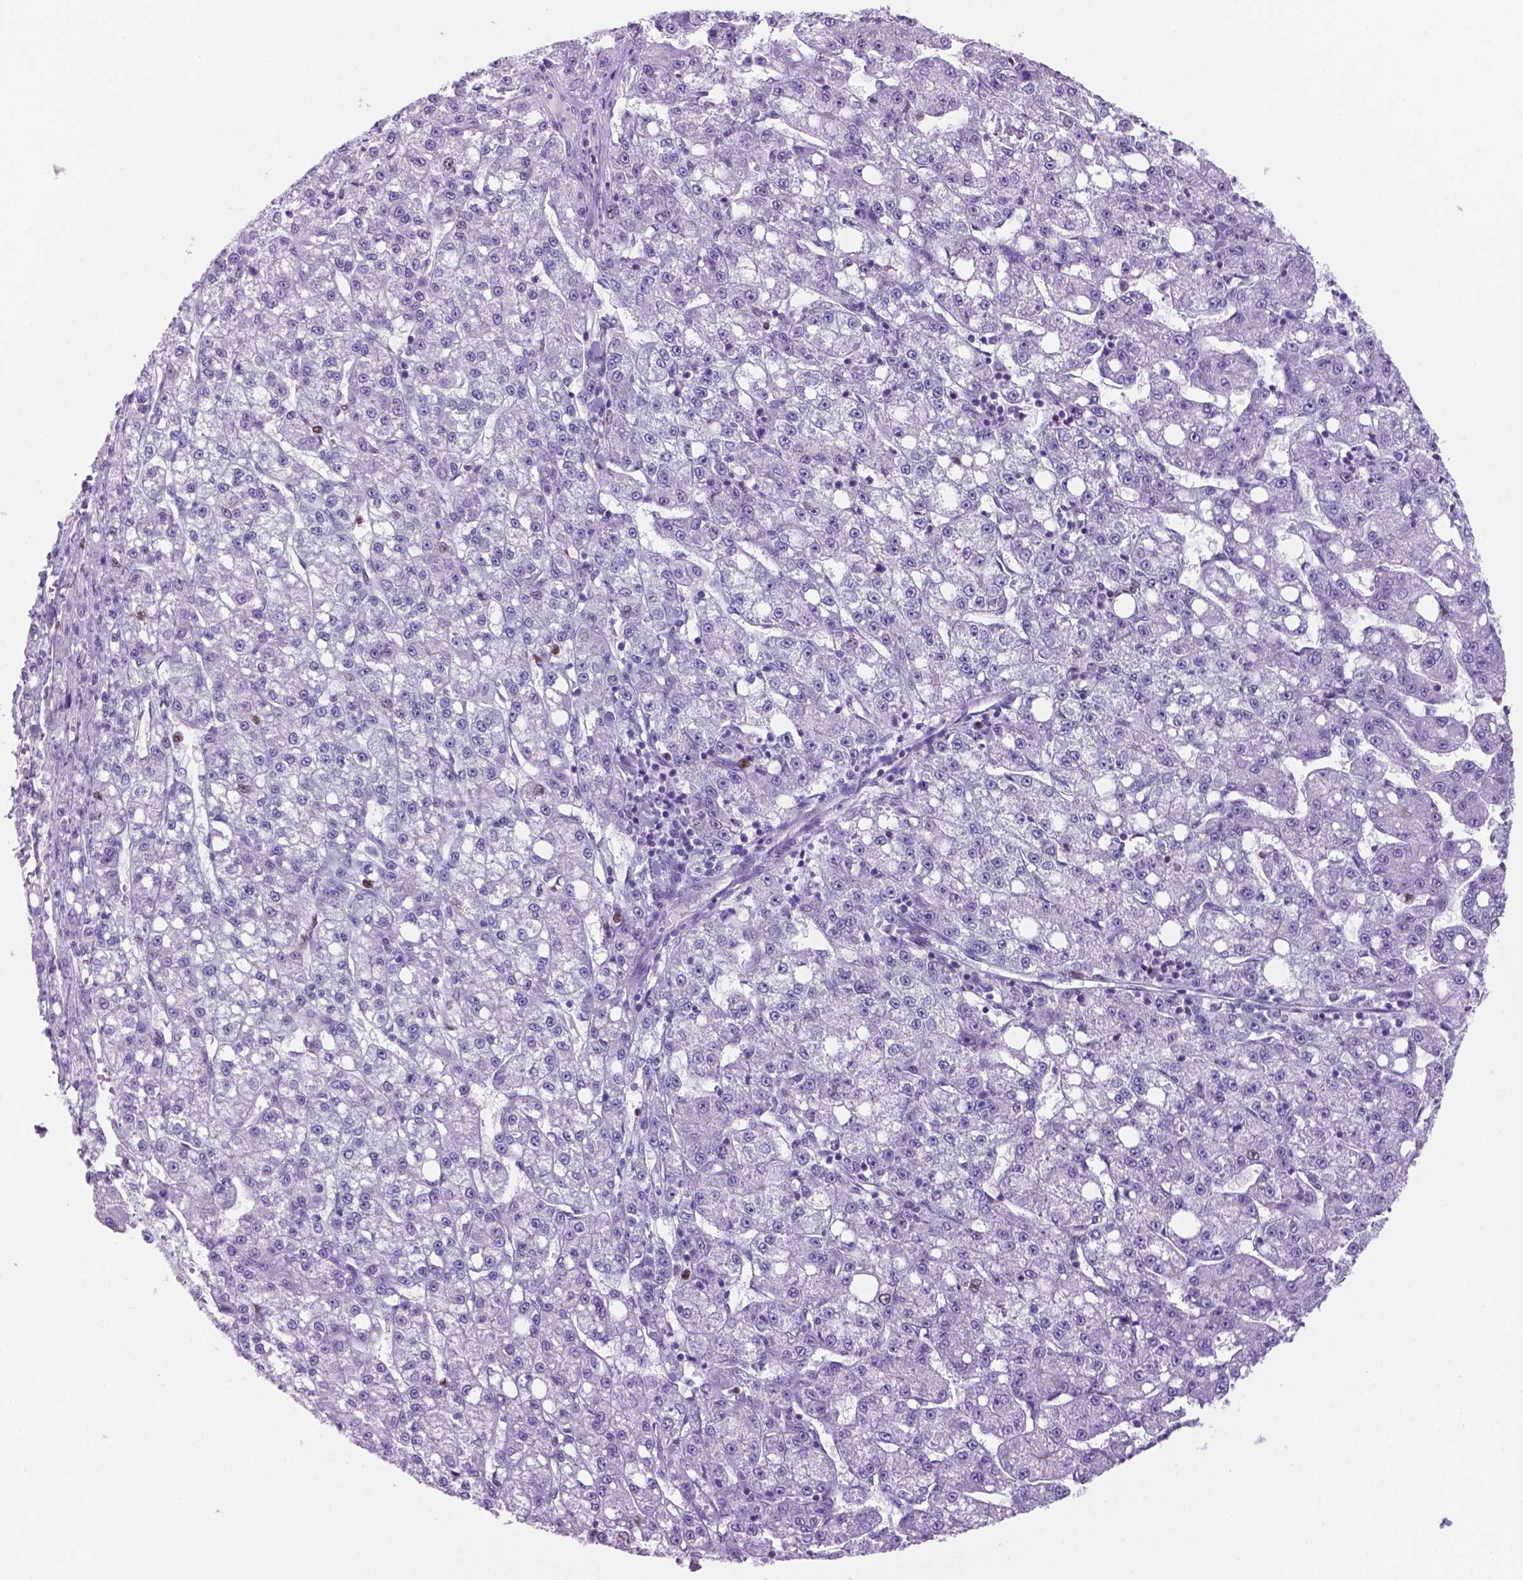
{"staining": {"intensity": "moderate", "quantity": "<25%", "location": "nuclear"}, "tissue": "liver cancer", "cell_type": "Tumor cells", "image_type": "cancer", "snomed": [{"axis": "morphology", "description": "Carcinoma, Hepatocellular, NOS"}, {"axis": "topography", "description": "Liver"}], "caption": "Liver cancer tissue shows moderate nuclear staining in about <25% of tumor cells", "gene": "NCAPH2", "patient": {"sex": "female", "age": 65}}